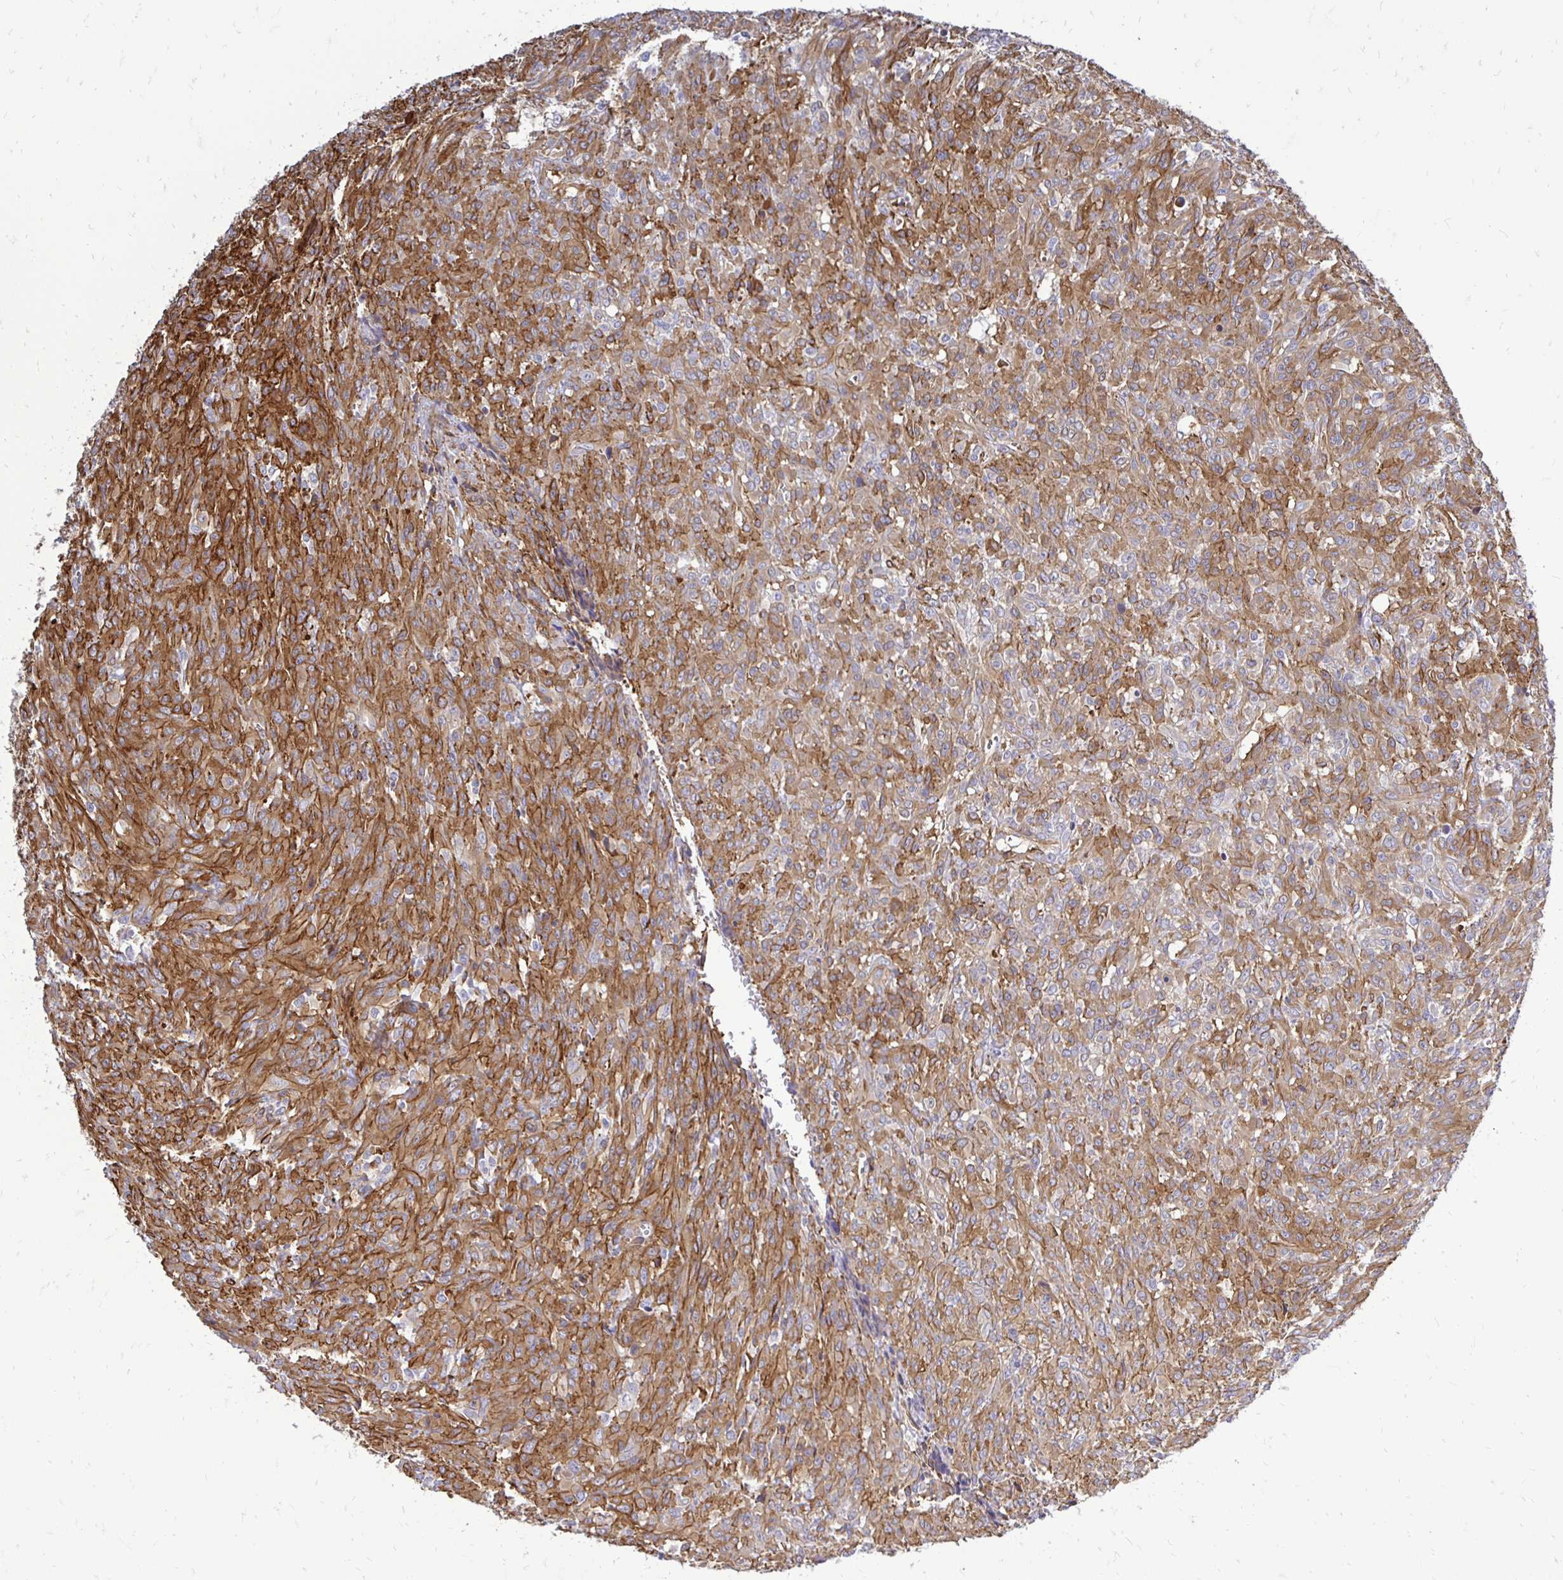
{"staining": {"intensity": "moderate", "quantity": ">75%", "location": "cytoplasmic/membranous"}, "tissue": "renal cancer", "cell_type": "Tumor cells", "image_type": "cancer", "snomed": [{"axis": "morphology", "description": "Adenocarcinoma, NOS"}, {"axis": "topography", "description": "Kidney"}], "caption": "The photomicrograph demonstrates staining of adenocarcinoma (renal), revealing moderate cytoplasmic/membranous protein expression (brown color) within tumor cells.", "gene": "CTPS1", "patient": {"sex": "male", "age": 58}}